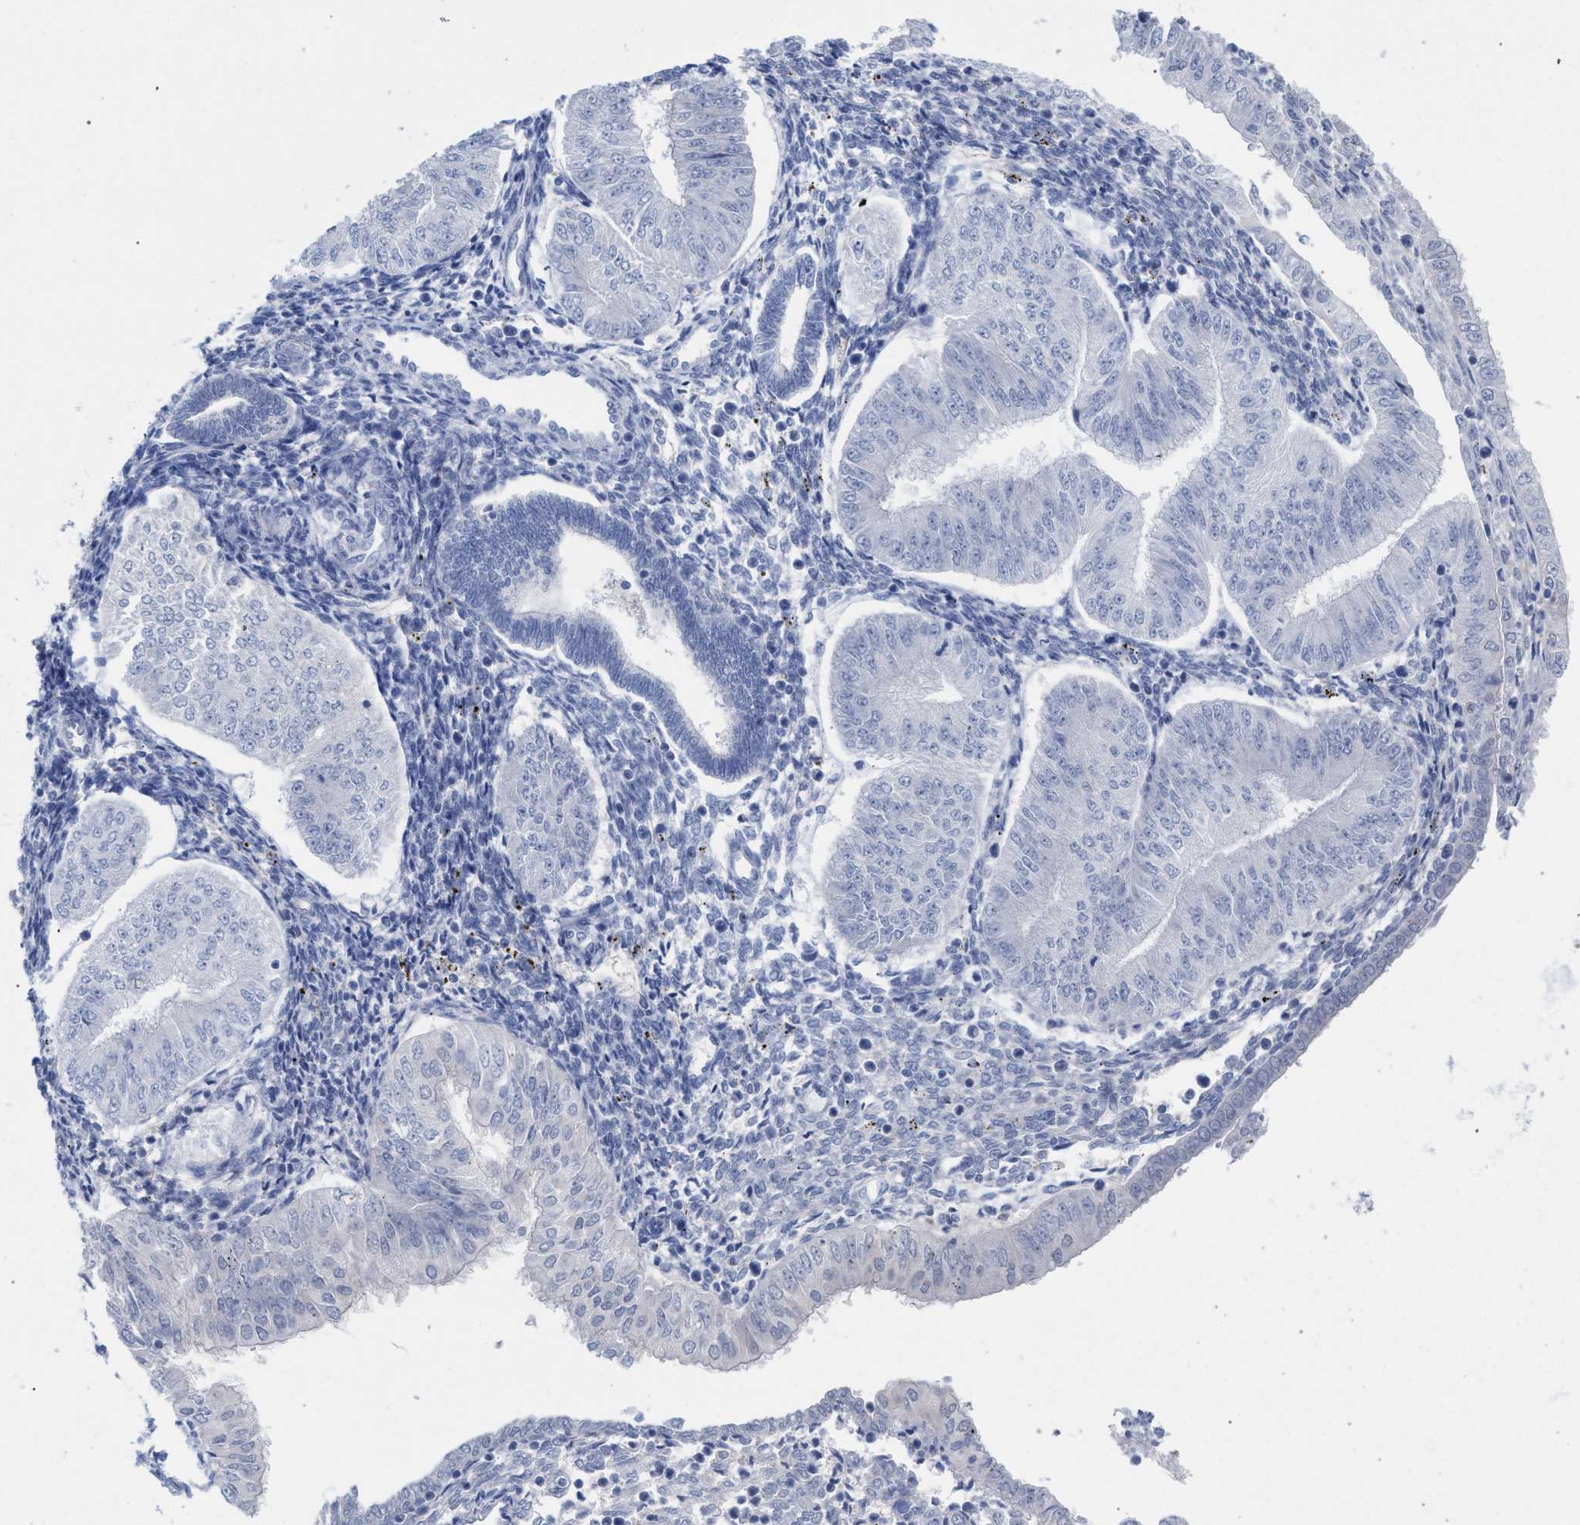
{"staining": {"intensity": "negative", "quantity": "none", "location": "none"}, "tissue": "endometrial cancer", "cell_type": "Tumor cells", "image_type": "cancer", "snomed": [{"axis": "morphology", "description": "Normal tissue, NOS"}, {"axis": "morphology", "description": "Adenocarcinoma, NOS"}, {"axis": "topography", "description": "Endometrium"}], "caption": "Adenocarcinoma (endometrial) stained for a protein using immunohistochemistry (IHC) displays no staining tumor cells.", "gene": "FHOD3", "patient": {"sex": "female", "age": 53}}